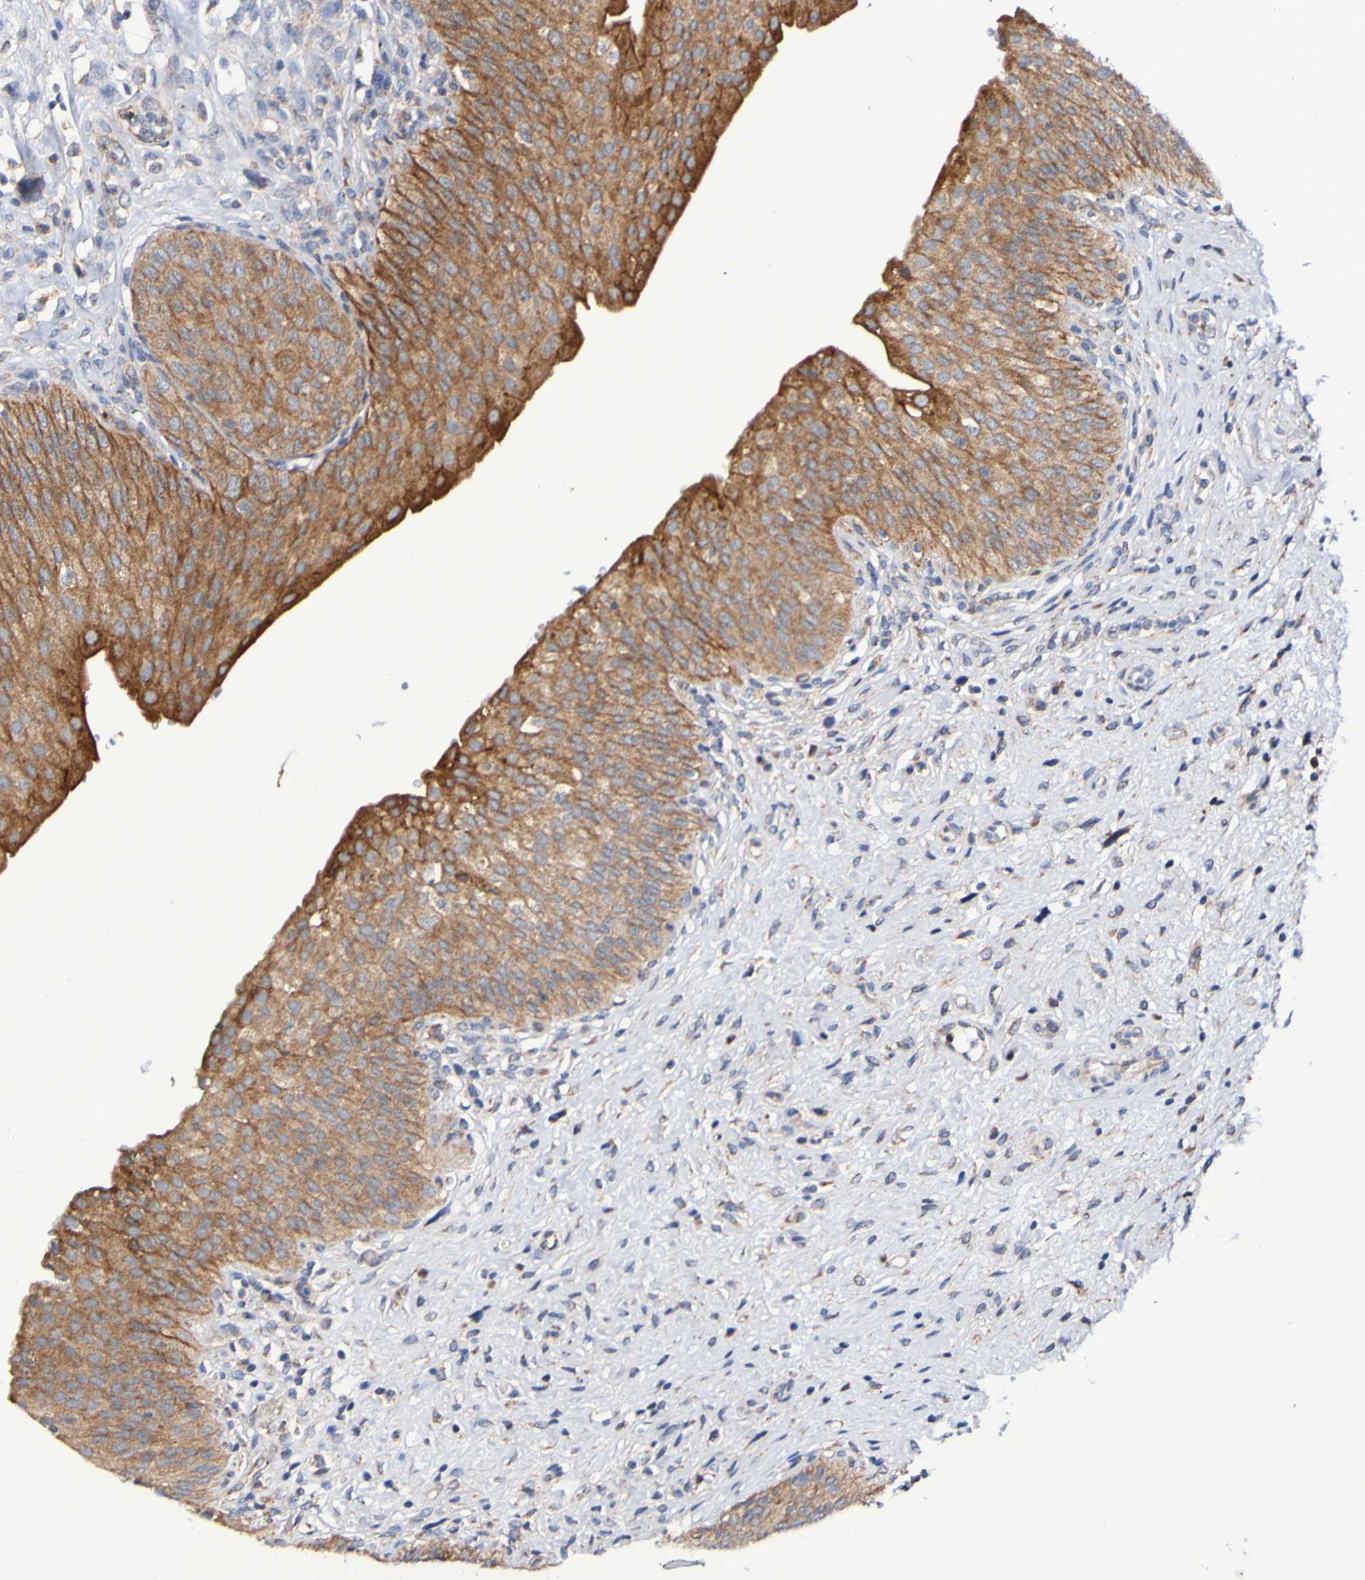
{"staining": {"intensity": "strong", "quantity": ">75%", "location": "cytoplasmic/membranous"}, "tissue": "urinary bladder", "cell_type": "Urothelial cells", "image_type": "normal", "snomed": [{"axis": "morphology", "description": "Normal tissue, NOS"}, {"axis": "topography", "description": "Urinary bladder"}], "caption": "About >75% of urothelial cells in unremarkable urinary bladder show strong cytoplasmic/membranous protein staining as visualized by brown immunohistochemical staining.", "gene": "GJB1", "patient": {"sex": "male", "age": 46}}